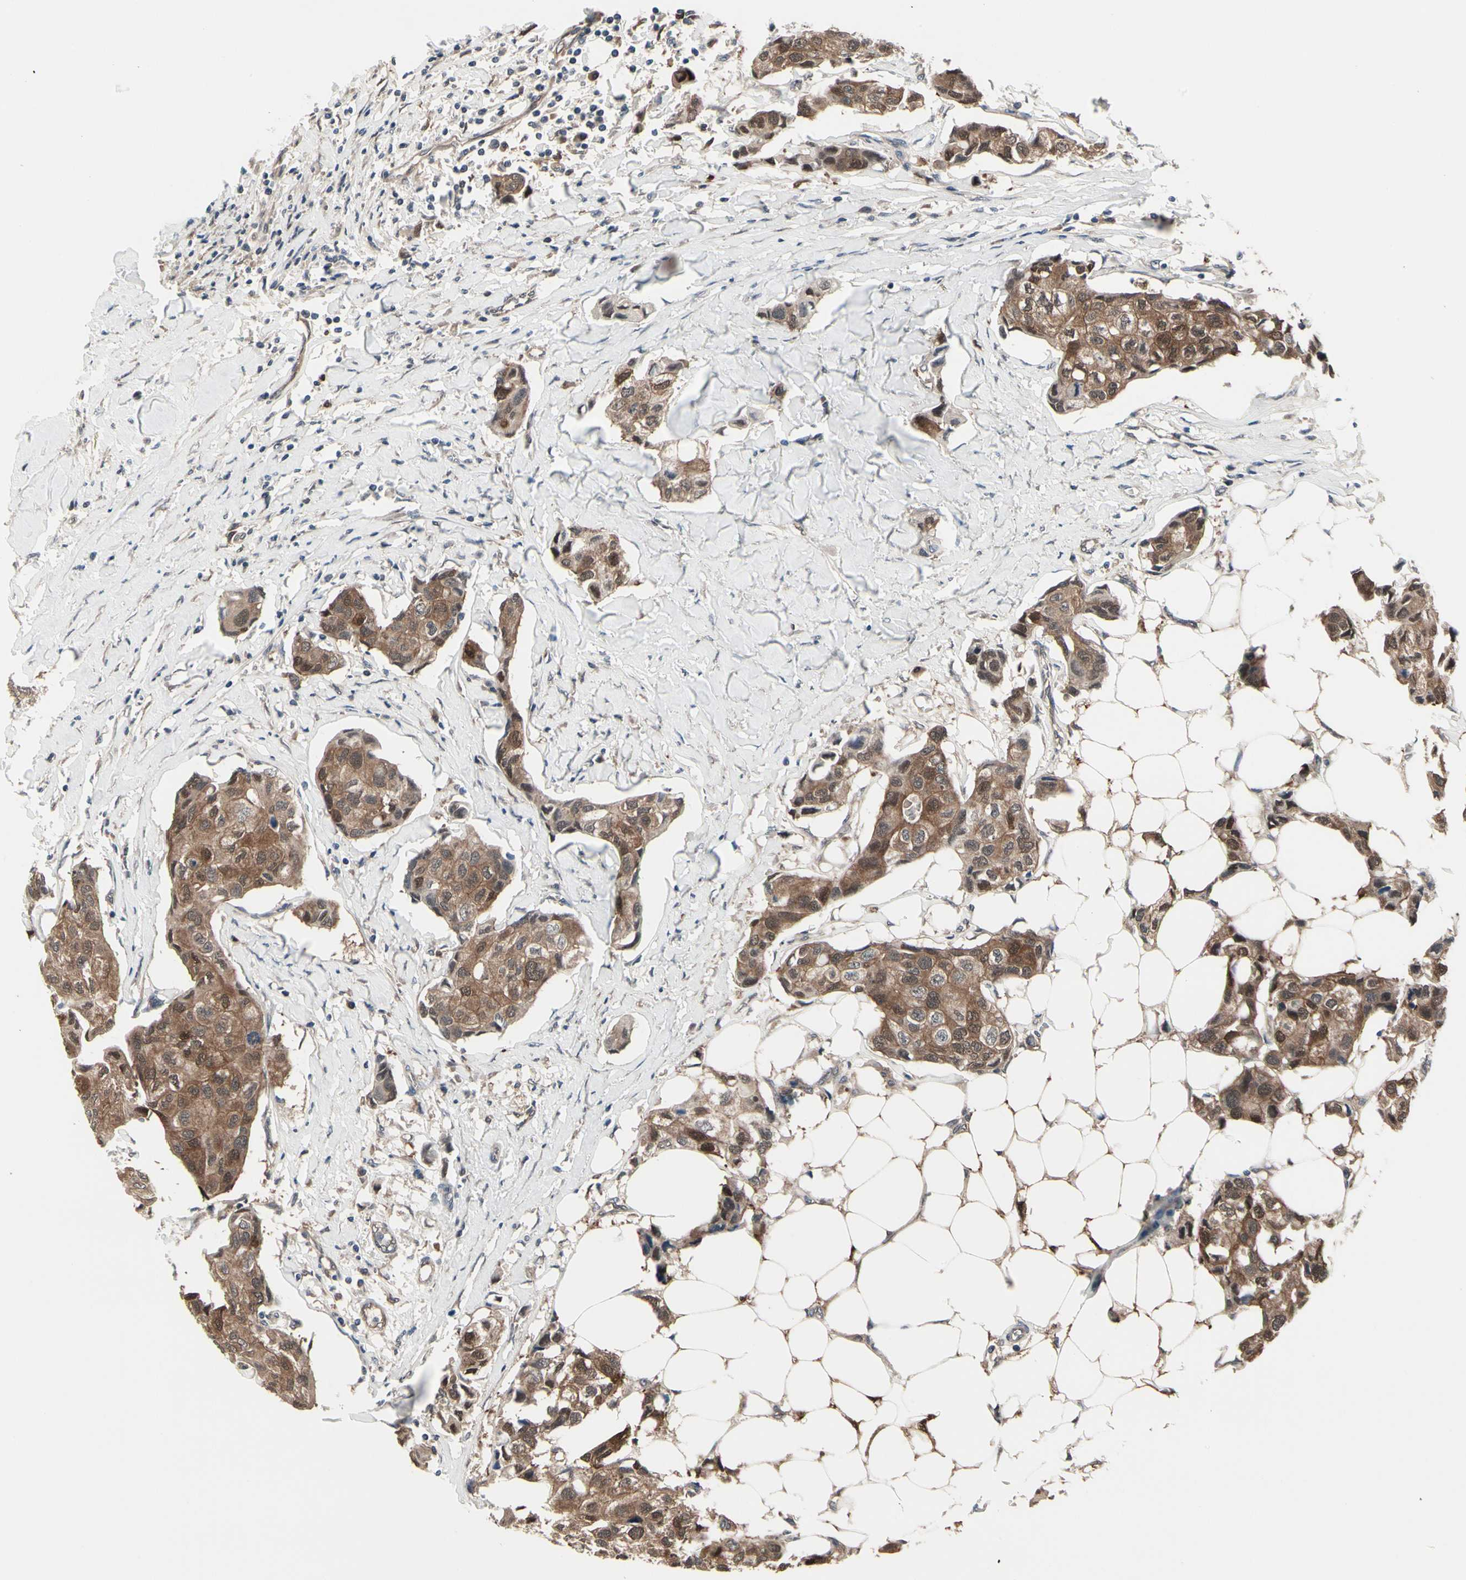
{"staining": {"intensity": "moderate", "quantity": ">75%", "location": "cytoplasmic/membranous,nuclear"}, "tissue": "breast cancer", "cell_type": "Tumor cells", "image_type": "cancer", "snomed": [{"axis": "morphology", "description": "Duct carcinoma"}, {"axis": "topography", "description": "Breast"}], "caption": "Human breast infiltrating ductal carcinoma stained with a protein marker exhibits moderate staining in tumor cells.", "gene": "PRDX6", "patient": {"sex": "female", "age": 80}}